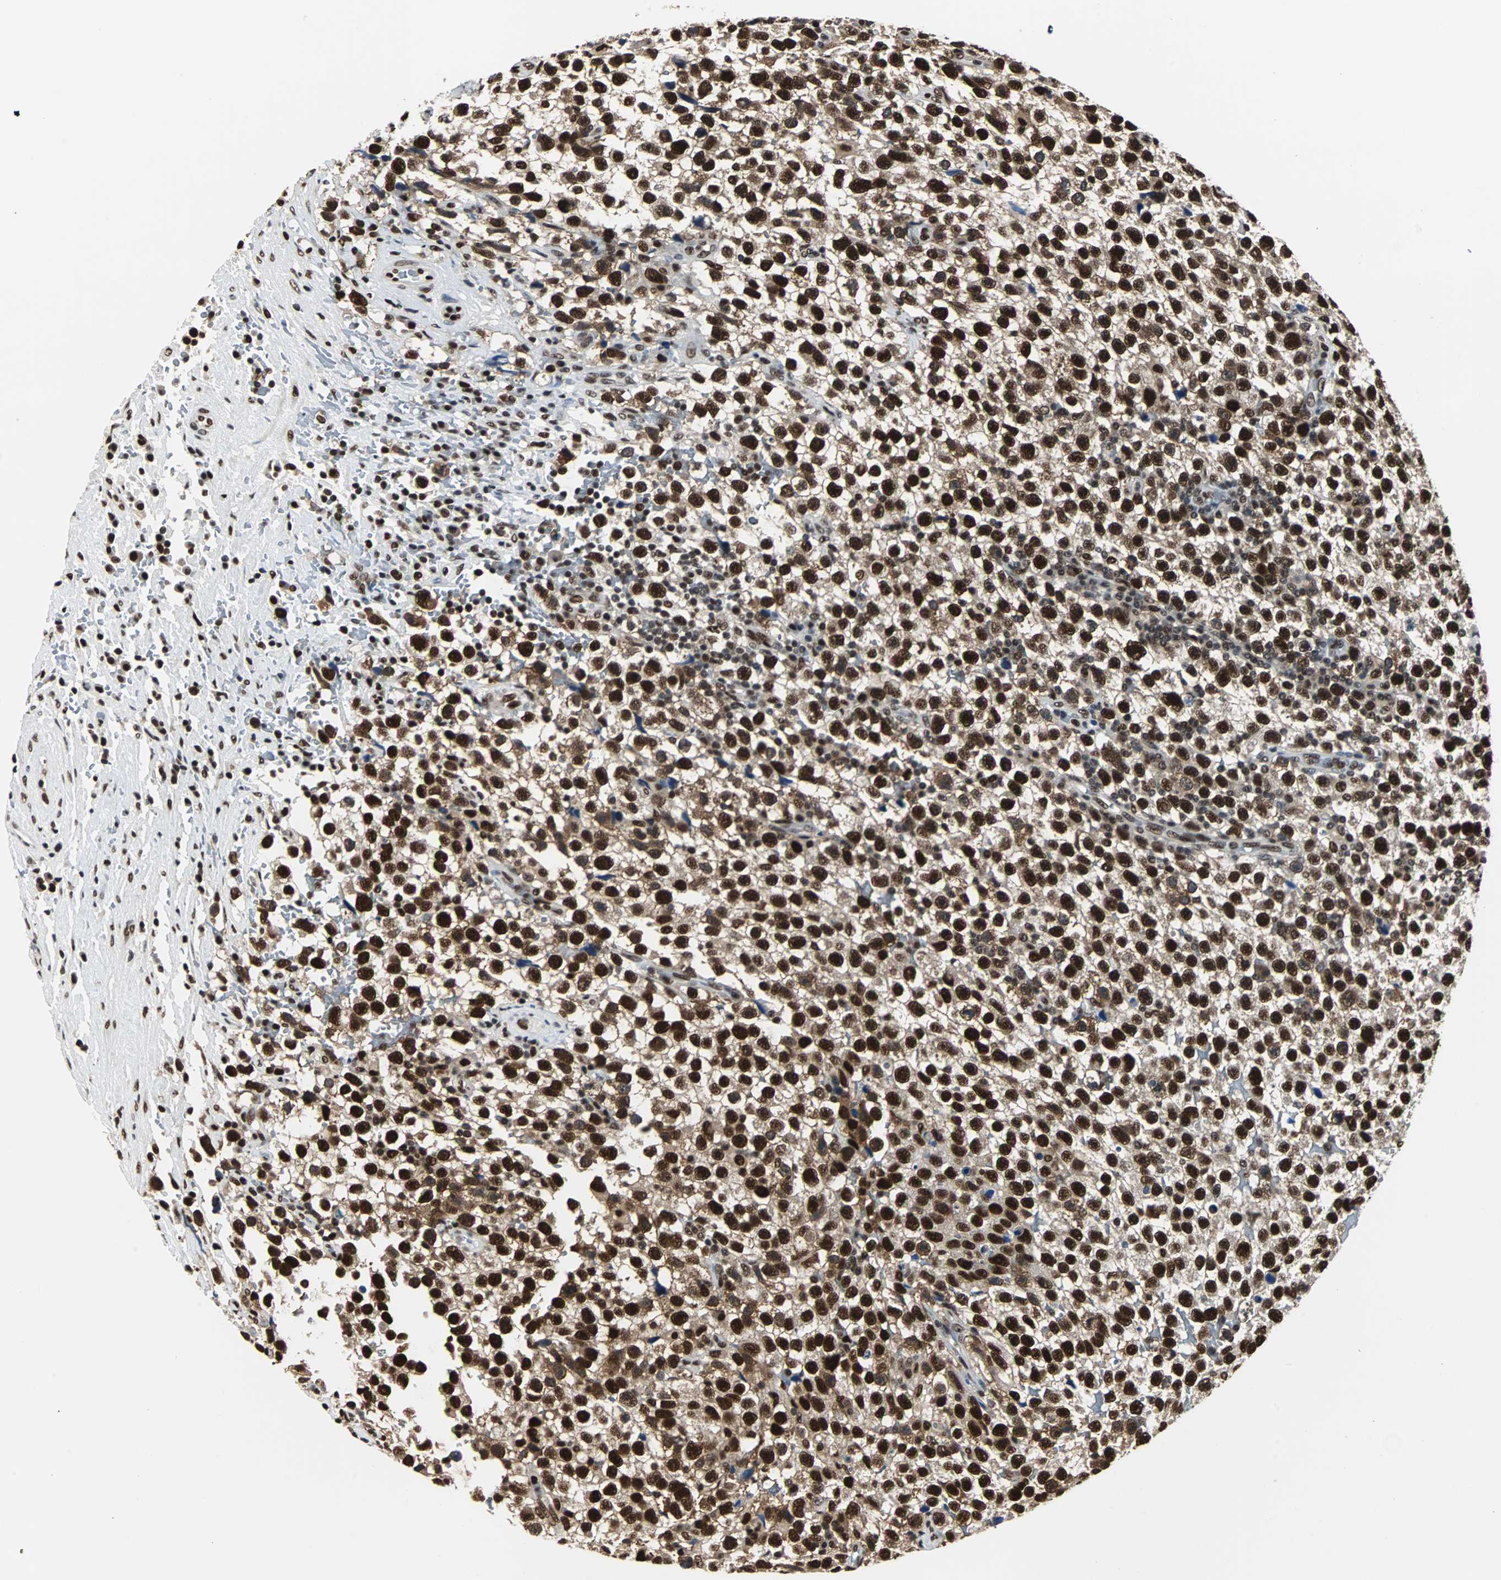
{"staining": {"intensity": "strong", "quantity": ">75%", "location": "cytoplasmic/membranous,nuclear"}, "tissue": "testis cancer", "cell_type": "Tumor cells", "image_type": "cancer", "snomed": [{"axis": "morphology", "description": "Seminoma, NOS"}, {"axis": "topography", "description": "Testis"}], "caption": "Strong cytoplasmic/membranous and nuclear staining is identified in about >75% of tumor cells in testis cancer (seminoma). The staining was performed using DAB (3,3'-diaminobenzidine) to visualize the protein expression in brown, while the nuclei were stained in blue with hematoxylin (Magnification: 20x).", "gene": "XRCC4", "patient": {"sex": "male", "age": 33}}